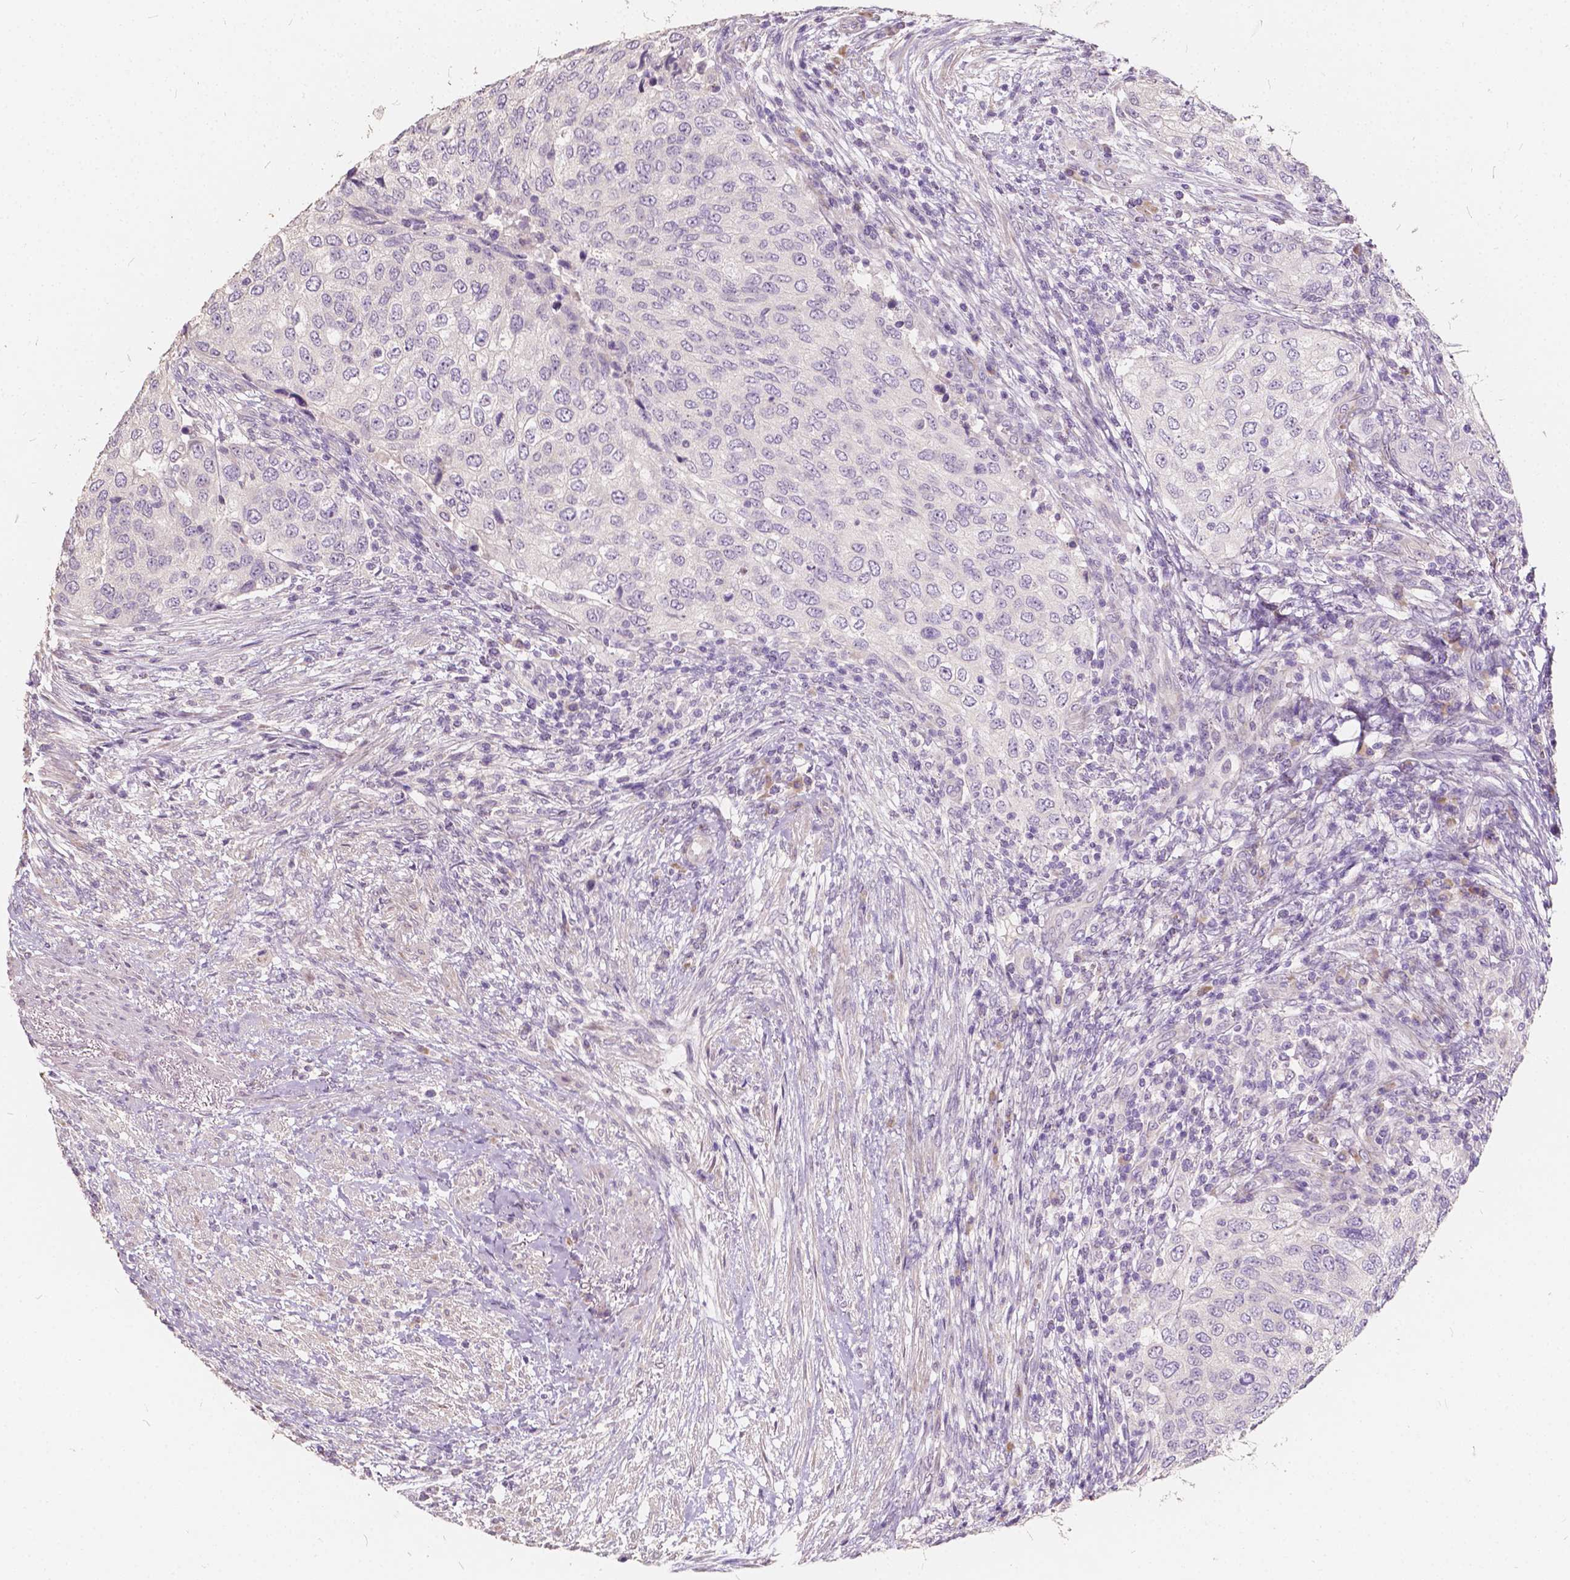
{"staining": {"intensity": "negative", "quantity": "none", "location": "none"}, "tissue": "urothelial cancer", "cell_type": "Tumor cells", "image_type": "cancer", "snomed": [{"axis": "morphology", "description": "Urothelial carcinoma, High grade"}, {"axis": "topography", "description": "Urinary bladder"}], "caption": "High power microscopy micrograph of an immunohistochemistry photomicrograph of urothelial cancer, revealing no significant staining in tumor cells. (DAB immunohistochemistry (IHC) with hematoxylin counter stain).", "gene": "SLC7A8", "patient": {"sex": "female", "age": 78}}